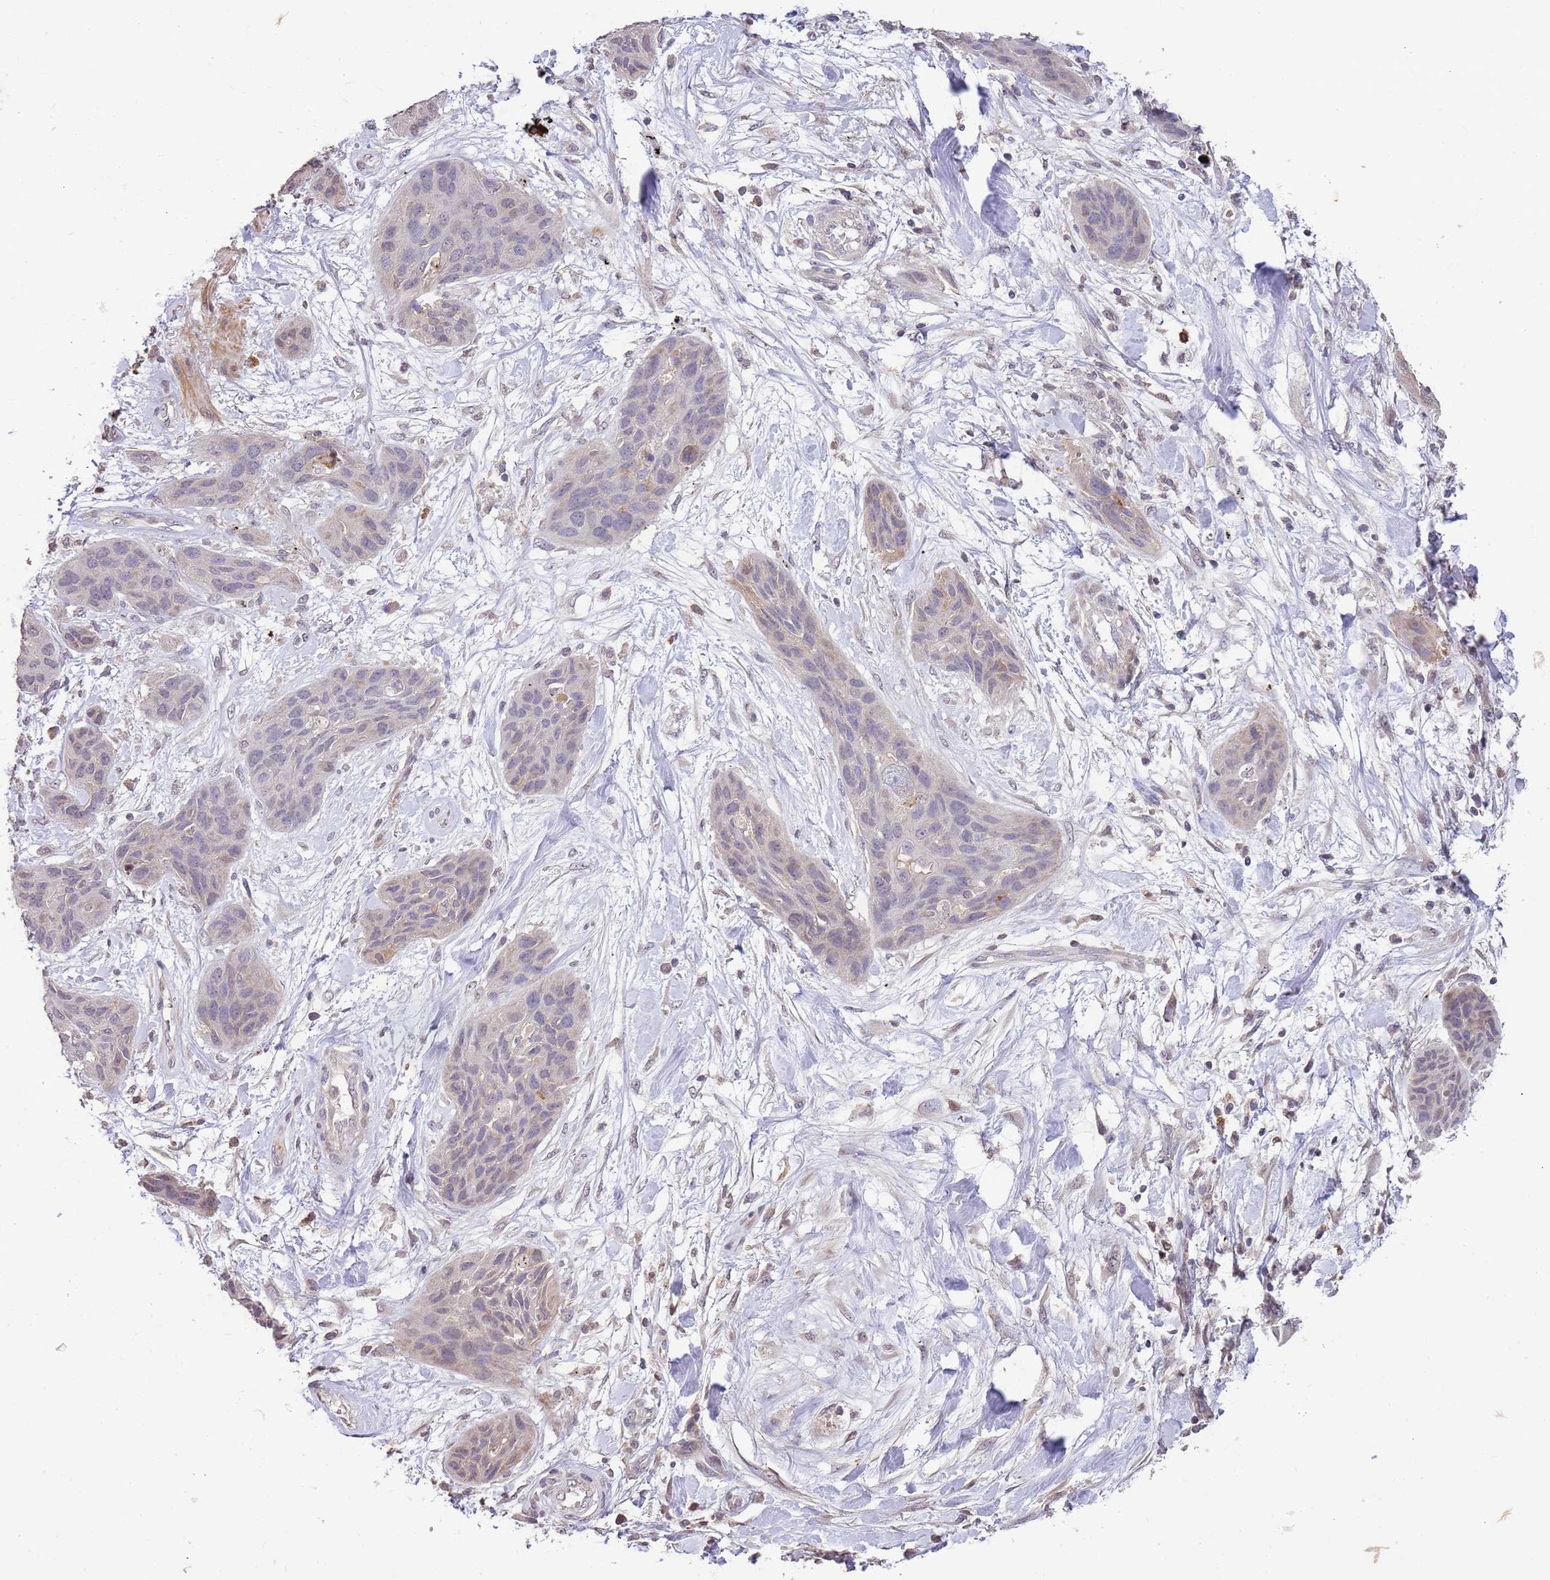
{"staining": {"intensity": "negative", "quantity": "none", "location": "none"}, "tissue": "lung cancer", "cell_type": "Tumor cells", "image_type": "cancer", "snomed": [{"axis": "morphology", "description": "Squamous cell carcinoma, NOS"}, {"axis": "topography", "description": "Lung"}], "caption": "Photomicrograph shows no protein staining in tumor cells of lung cancer (squamous cell carcinoma) tissue. The staining was performed using DAB to visualize the protein expression in brown, while the nuclei were stained in blue with hematoxylin (Magnification: 20x).", "gene": "SLC16A4", "patient": {"sex": "female", "age": 70}}